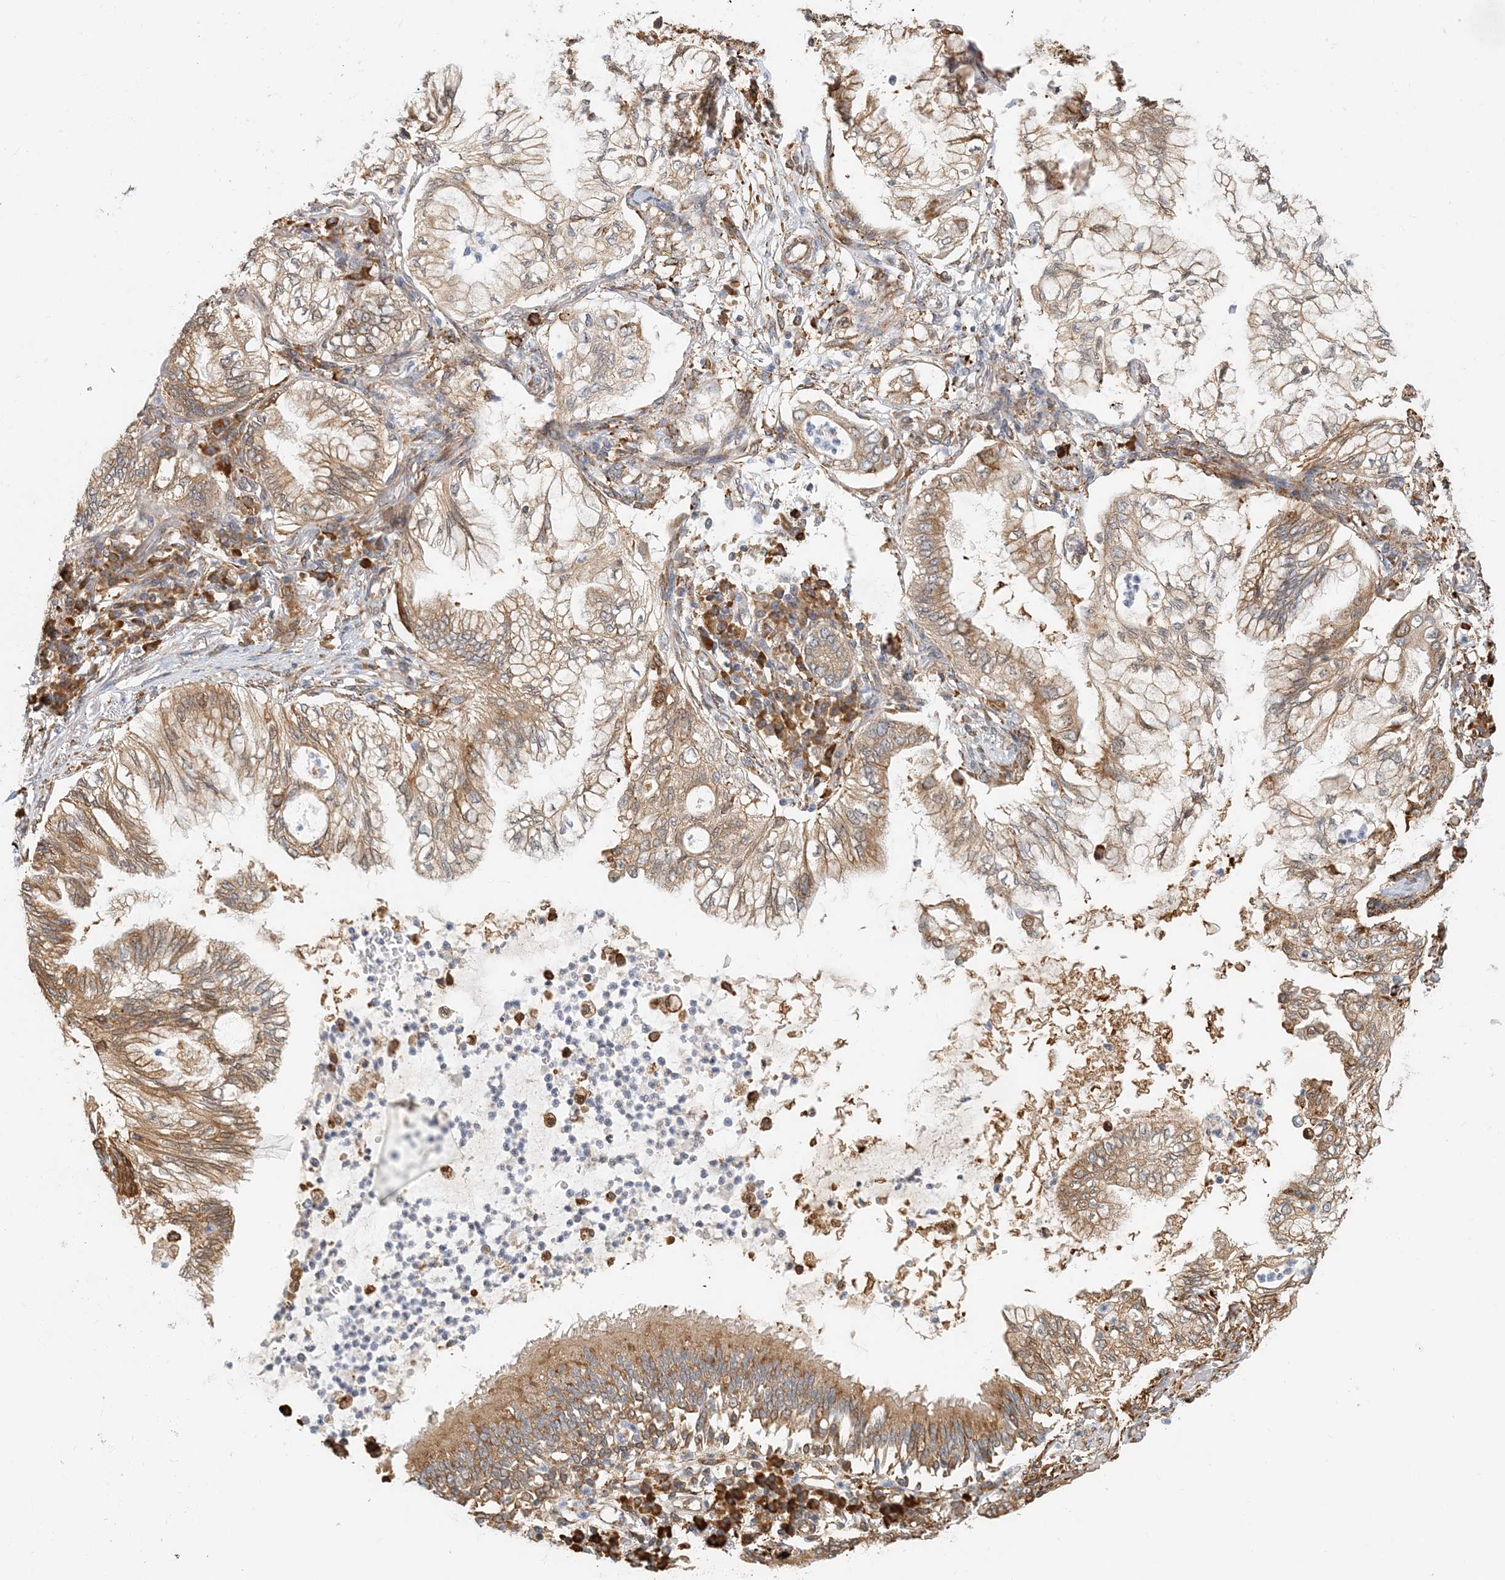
{"staining": {"intensity": "moderate", "quantity": ">75%", "location": "cytoplasmic/membranous"}, "tissue": "lung cancer", "cell_type": "Tumor cells", "image_type": "cancer", "snomed": [{"axis": "morphology", "description": "Adenocarcinoma, NOS"}, {"axis": "topography", "description": "Lung"}], "caption": "The histopathology image demonstrates immunohistochemical staining of lung cancer. There is moderate cytoplasmic/membranous expression is identified in approximately >75% of tumor cells.", "gene": "HNMT", "patient": {"sex": "female", "age": 70}}